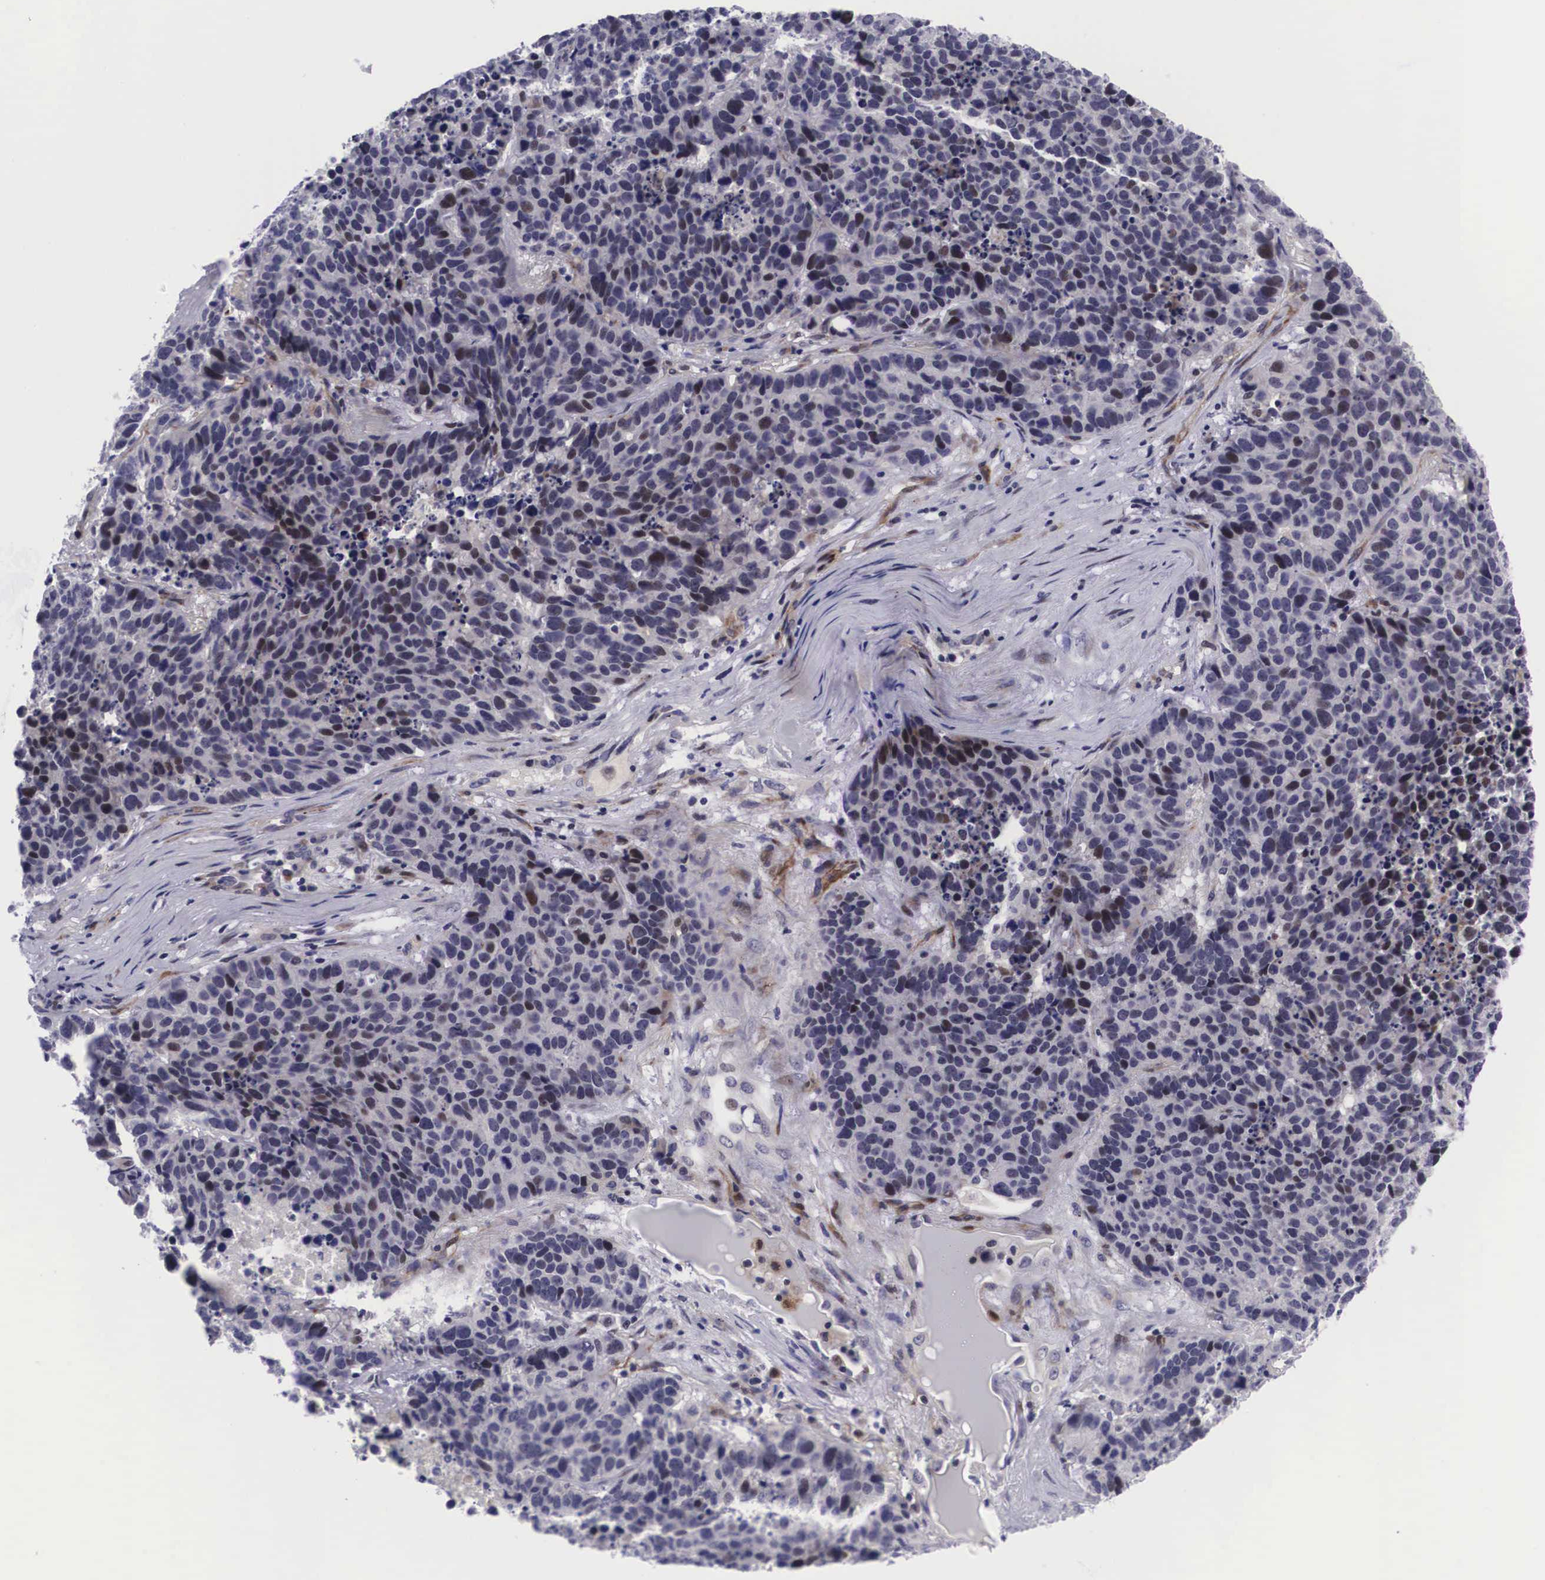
{"staining": {"intensity": "strong", "quantity": "<25%", "location": "nuclear"}, "tissue": "lung cancer", "cell_type": "Tumor cells", "image_type": "cancer", "snomed": [{"axis": "morphology", "description": "Carcinoid, malignant, NOS"}, {"axis": "topography", "description": "Lung"}], "caption": "Immunohistochemistry image of neoplastic tissue: human lung cancer (malignant carcinoid) stained using immunohistochemistry (IHC) displays medium levels of strong protein expression localized specifically in the nuclear of tumor cells, appearing as a nuclear brown color.", "gene": "EMID1", "patient": {"sex": "male", "age": 60}}